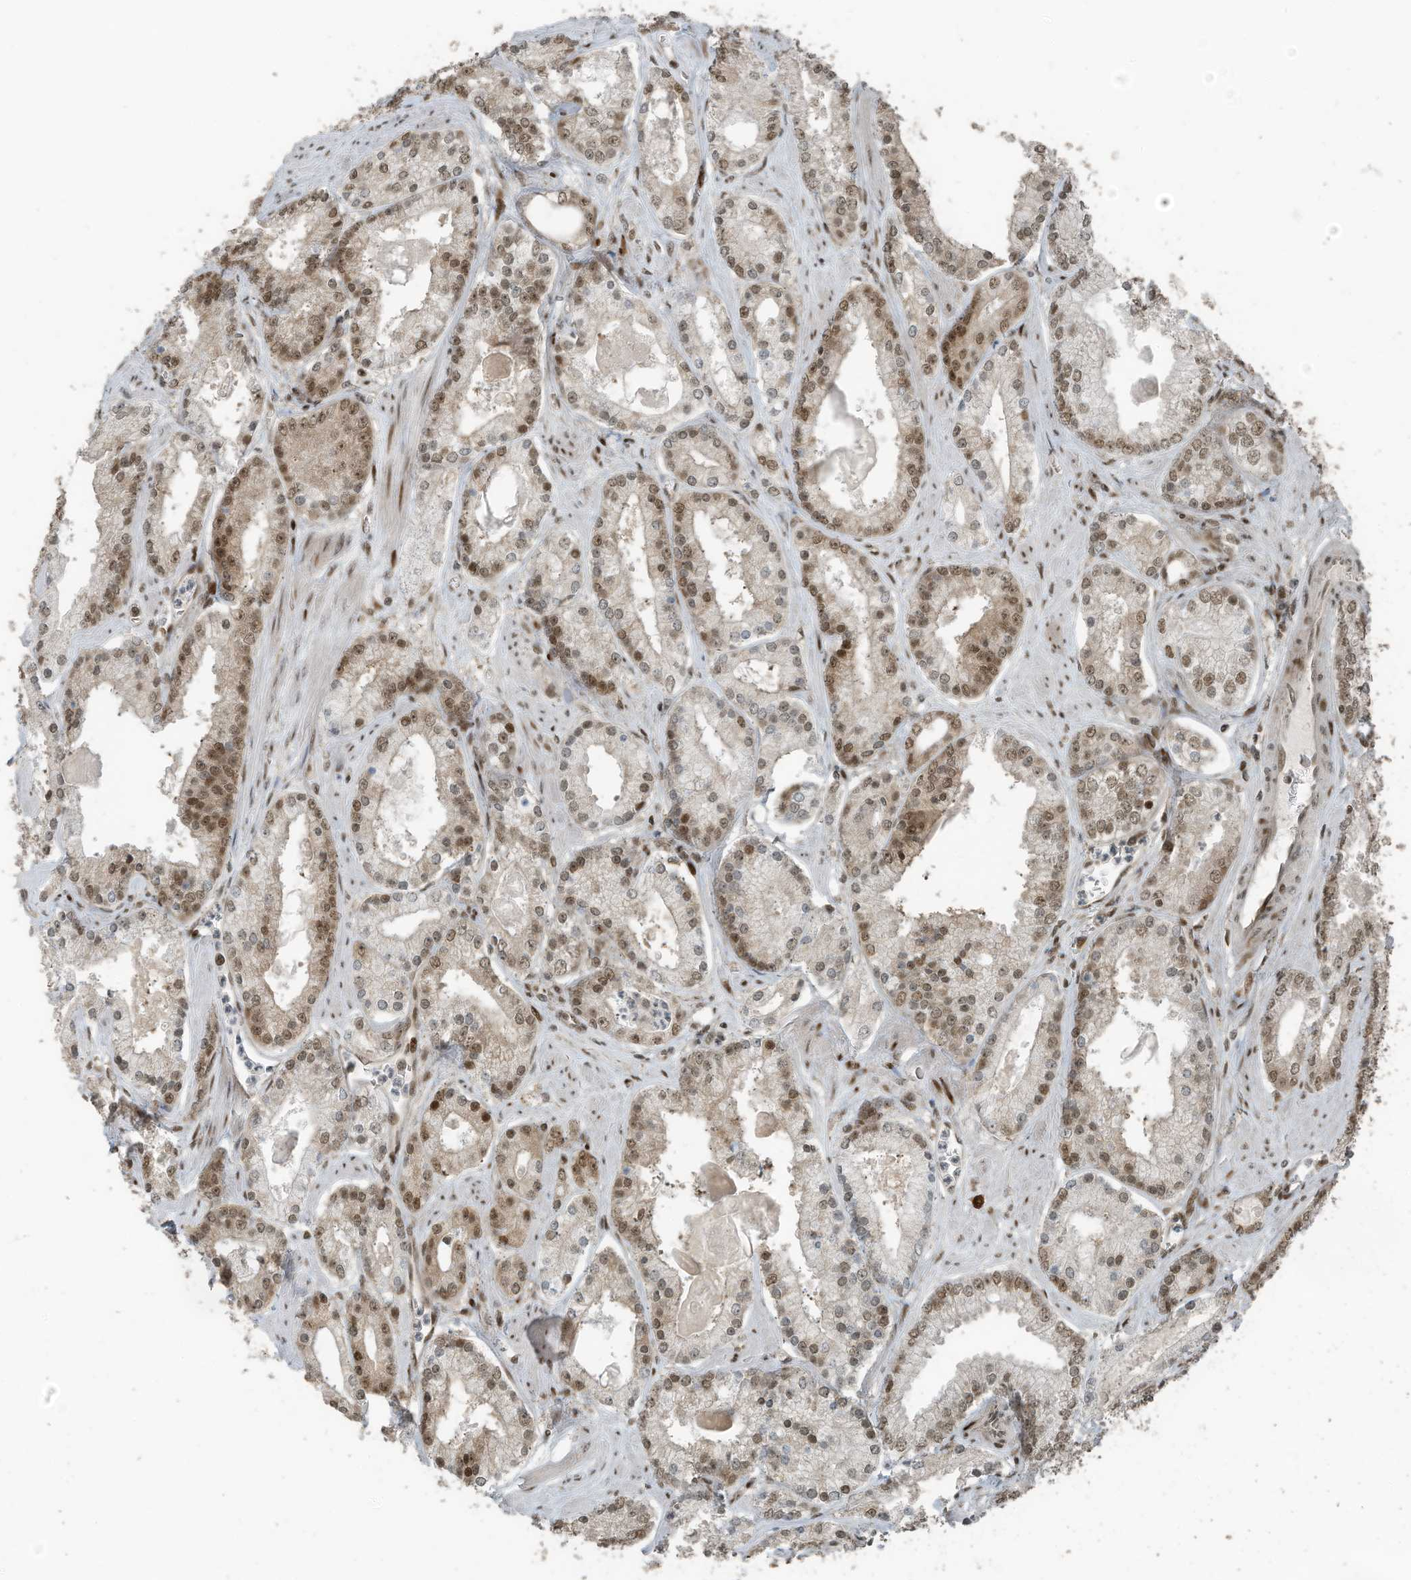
{"staining": {"intensity": "moderate", "quantity": ">75%", "location": "nuclear"}, "tissue": "prostate cancer", "cell_type": "Tumor cells", "image_type": "cancer", "snomed": [{"axis": "morphology", "description": "Adenocarcinoma, Low grade"}, {"axis": "topography", "description": "Prostate"}], "caption": "Moderate nuclear expression is identified in about >75% of tumor cells in adenocarcinoma (low-grade) (prostate).", "gene": "PCNP", "patient": {"sex": "male", "age": 54}}